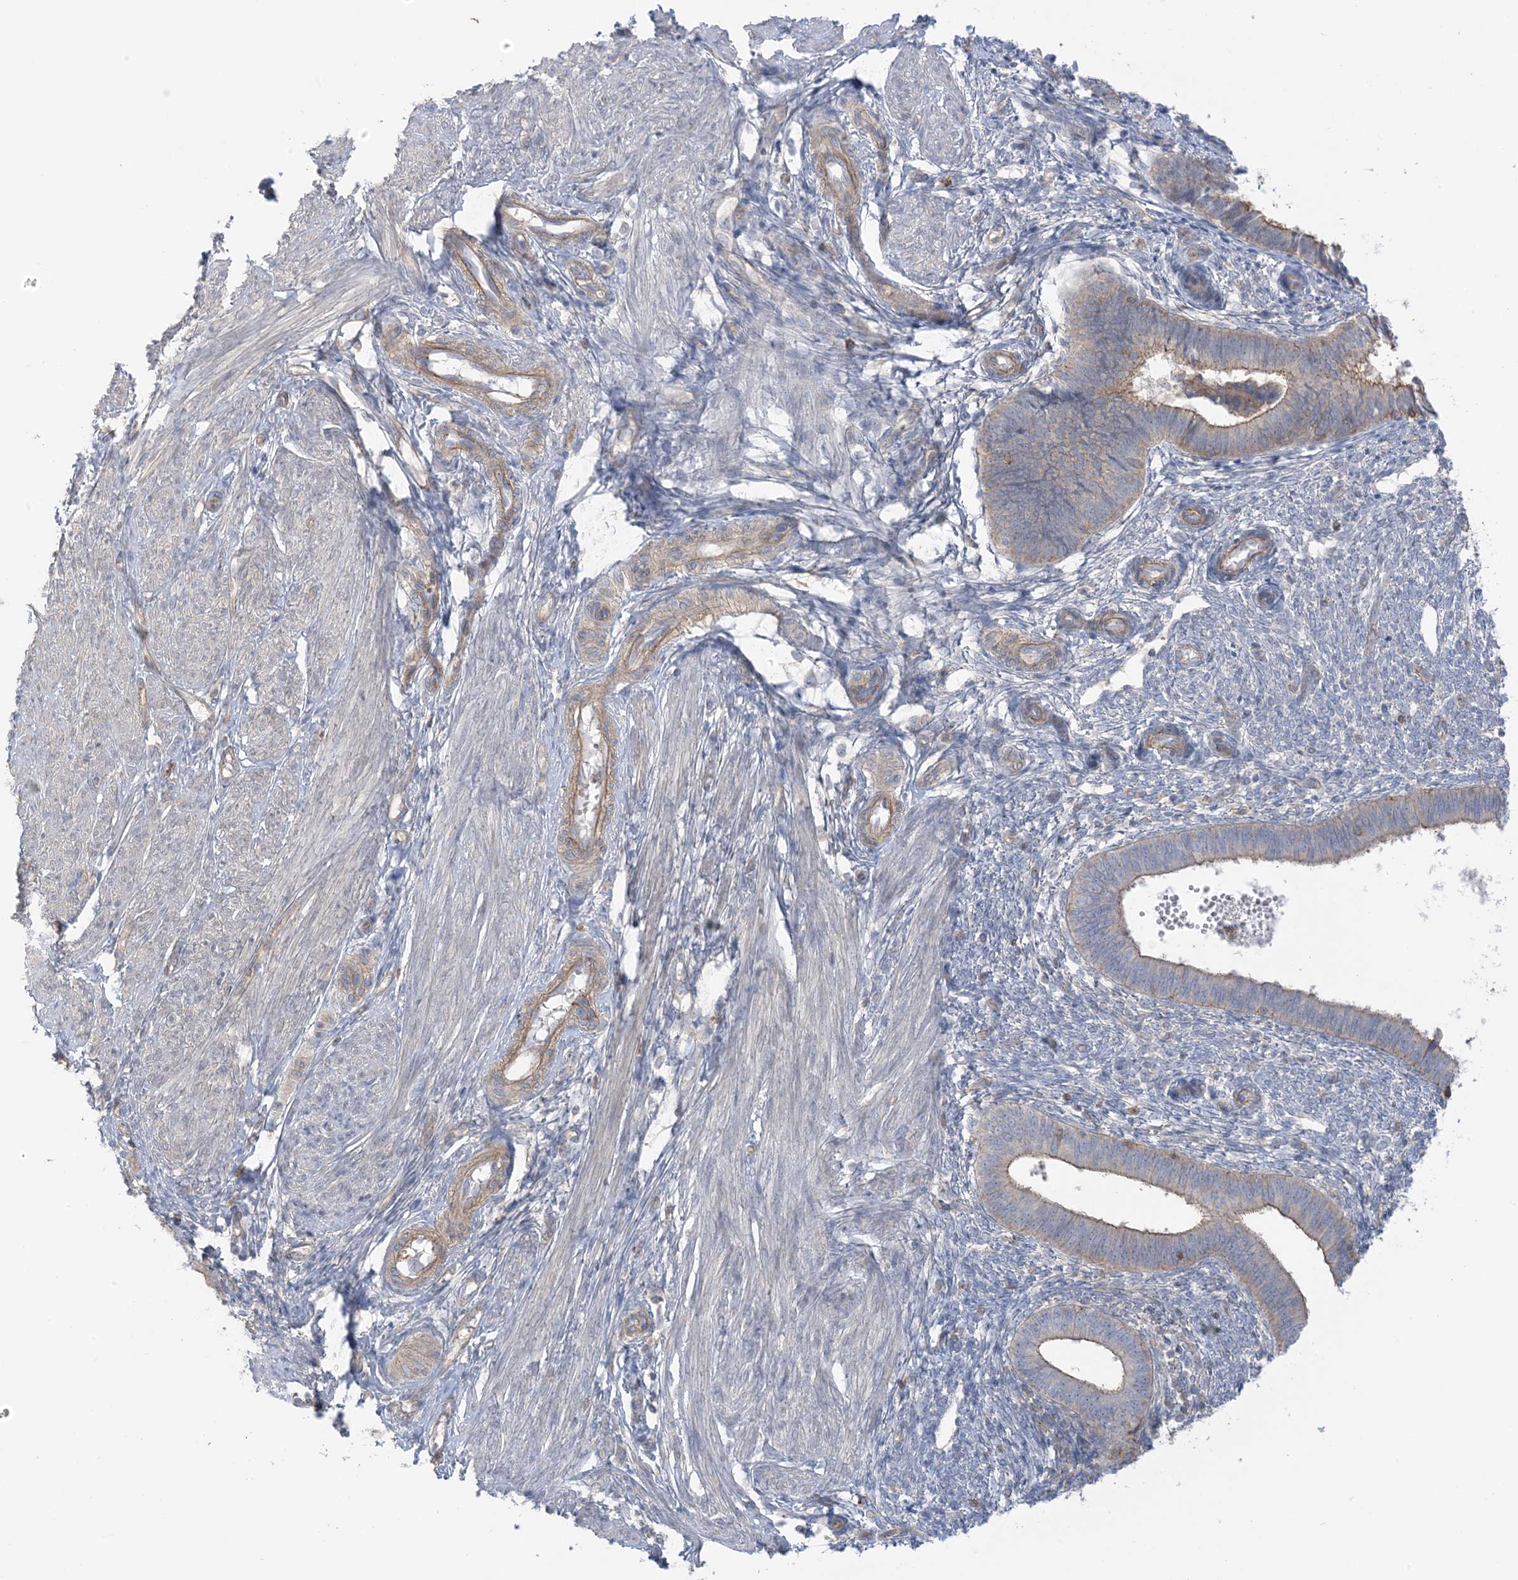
{"staining": {"intensity": "negative", "quantity": "none", "location": "none"}, "tissue": "endometrium", "cell_type": "Cells in endometrial stroma", "image_type": "normal", "snomed": [{"axis": "morphology", "description": "Normal tissue, NOS"}, {"axis": "topography", "description": "Endometrium"}], "caption": "The IHC image has no significant expression in cells in endometrial stroma of endometrium. (DAB immunohistochemistry (IHC) with hematoxylin counter stain).", "gene": "ICMT", "patient": {"sex": "female", "age": 46}}